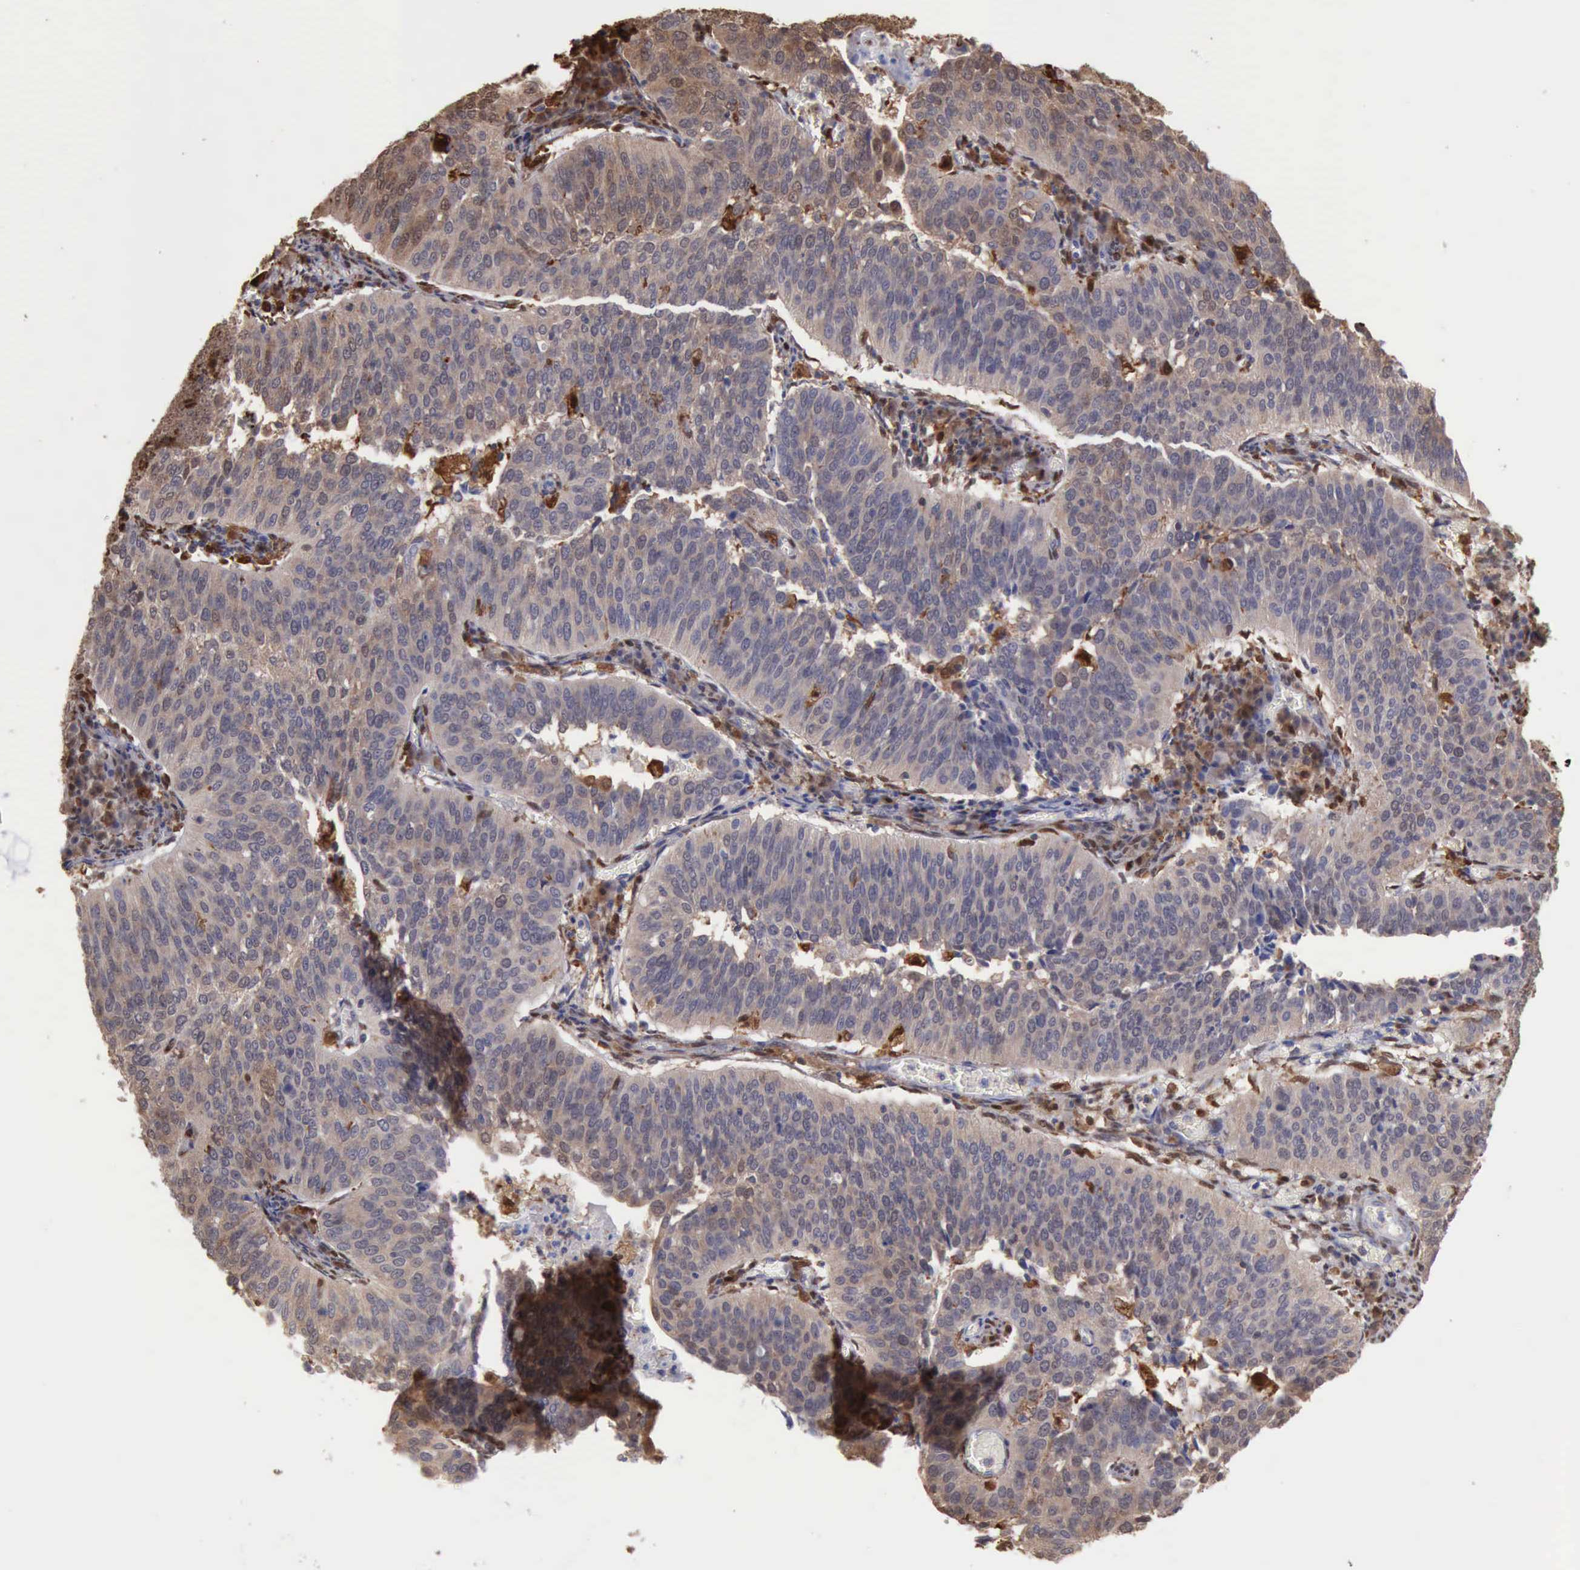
{"staining": {"intensity": "weak", "quantity": "<25%", "location": "cytoplasmic/membranous,nuclear"}, "tissue": "cervical cancer", "cell_type": "Tumor cells", "image_type": "cancer", "snomed": [{"axis": "morphology", "description": "Squamous cell carcinoma, NOS"}, {"axis": "topography", "description": "Cervix"}], "caption": "Protein analysis of squamous cell carcinoma (cervical) demonstrates no significant staining in tumor cells.", "gene": "STAT1", "patient": {"sex": "female", "age": 39}}